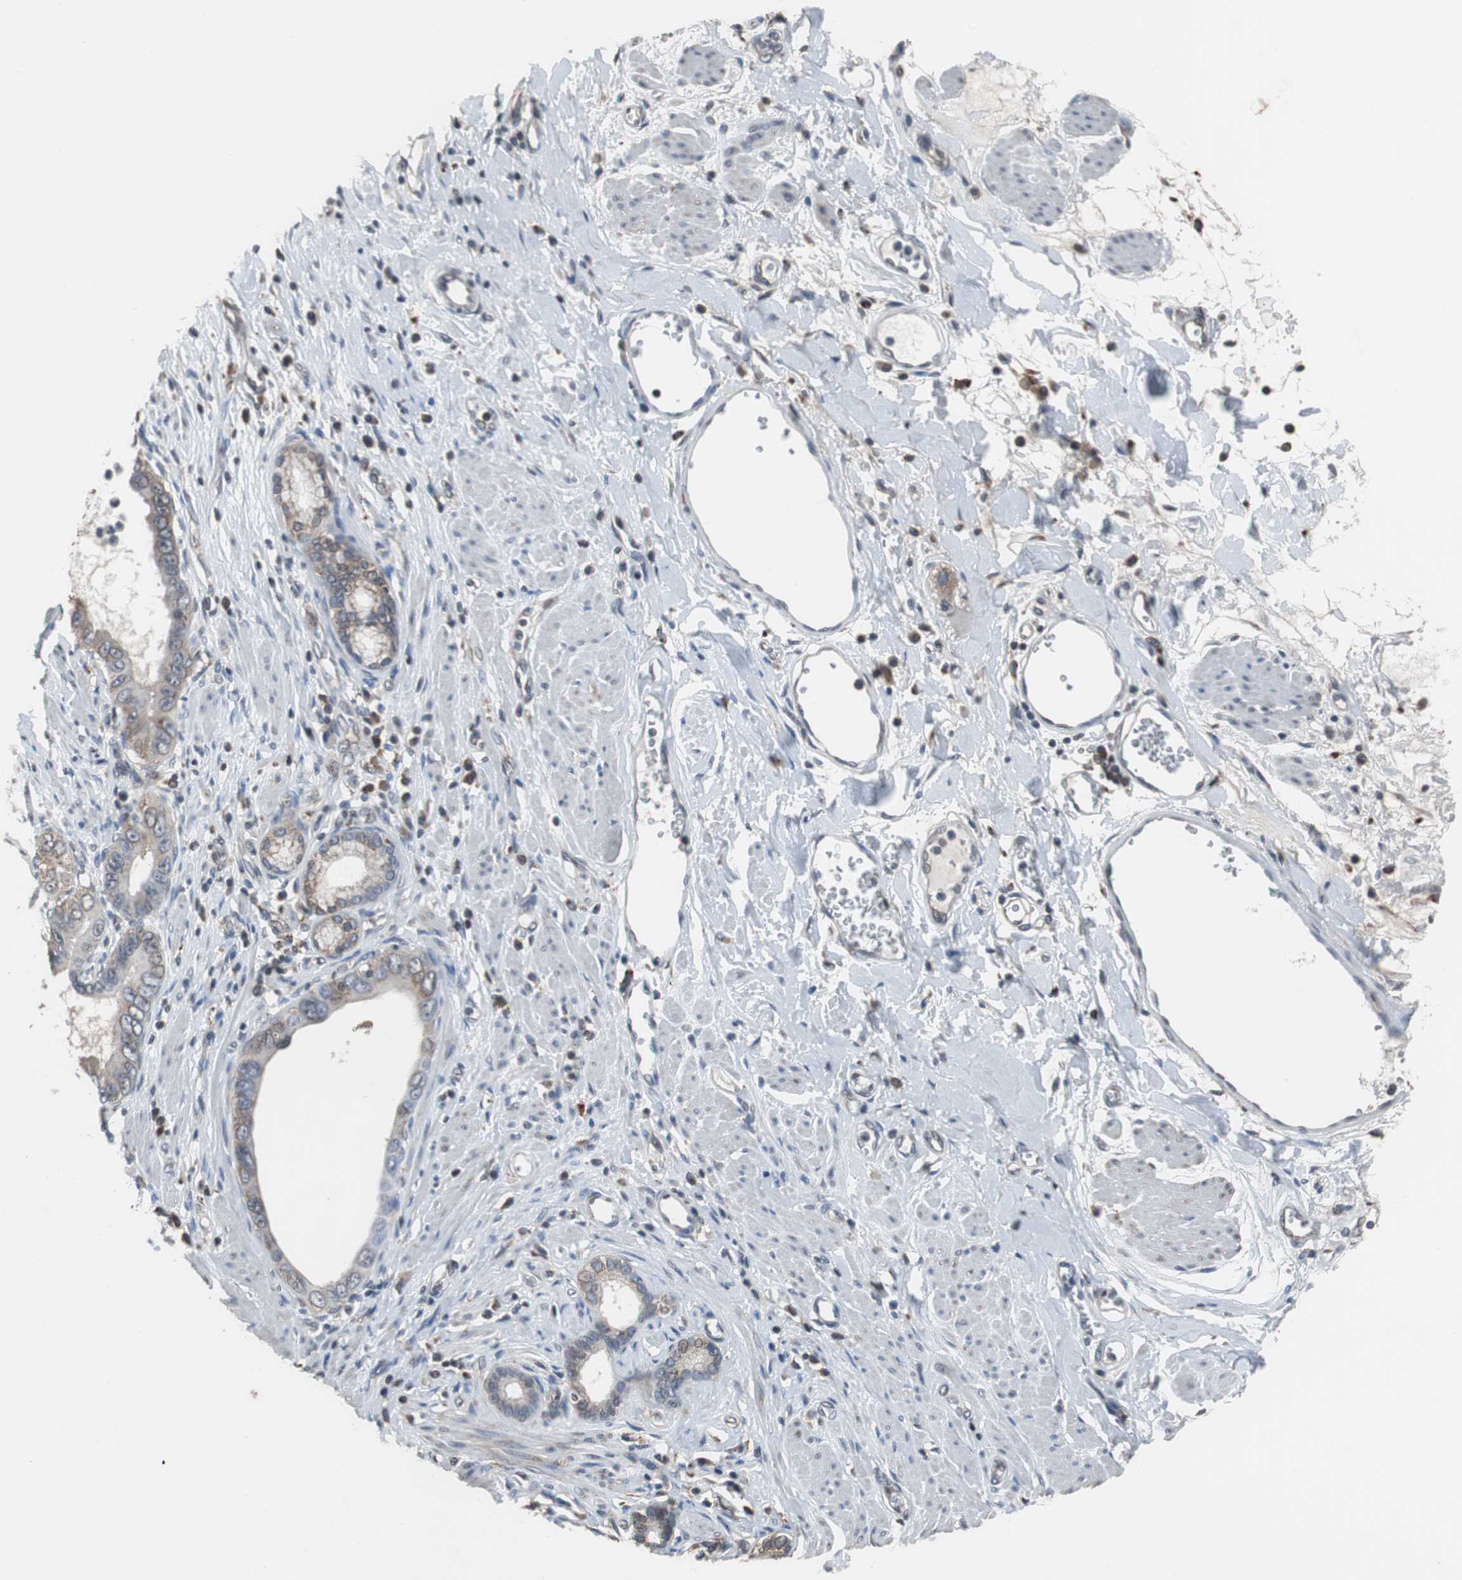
{"staining": {"intensity": "moderate", "quantity": "25%-75%", "location": "cytoplasmic/membranous"}, "tissue": "pancreatic cancer", "cell_type": "Tumor cells", "image_type": "cancer", "snomed": [{"axis": "morphology", "description": "Normal tissue, NOS"}, {"axis": "topography", "description": "Lymph node"}], "caption": "Pancreatic cancer stained for a protein exhibits moderate cytoplasmic/membranous positivity in tumor cells.", "gene": "USP10", "patient": {"sex": "male", "age": 50}}